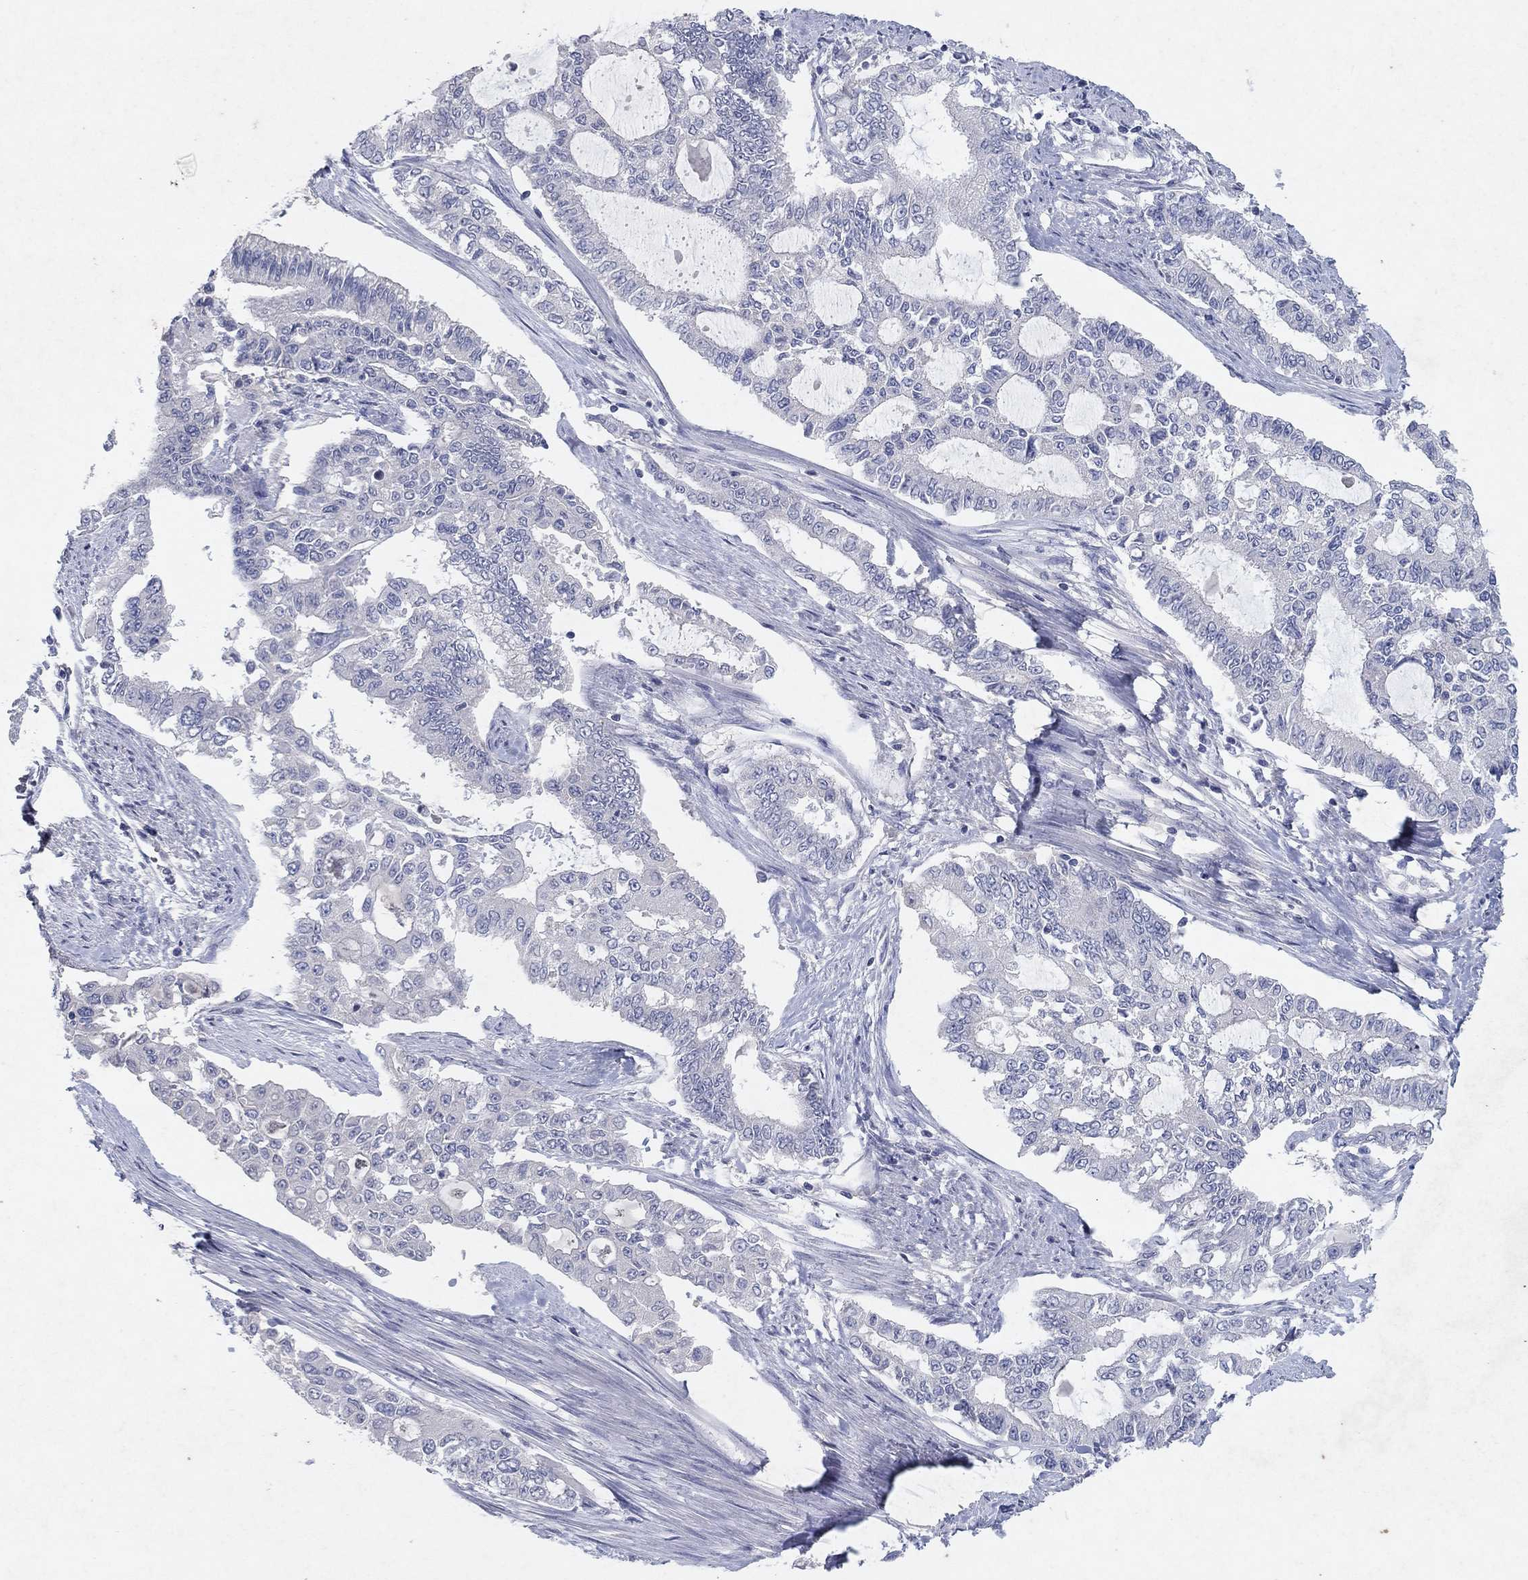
{"staining": {"intensity": "negative", "quantity": "none", "location": "none"}, "tissue": "endometrial cancer", "cell_type": "Tumor cells", "image_type": "cancer", "snomed": [{"axis": "morphology", "description": "Adenocarcinoma, NOS"}, {"axis": "topography", "description": "Uterus"}], "caption": "High power microscopy micrograph of an immunohistochemistry photomicrograph of adenocarcinoma (endometrial), revealing no significant staining in tumor cells.", "gene": "KRT40", "patient": {"sex": "female", "age": 59}}